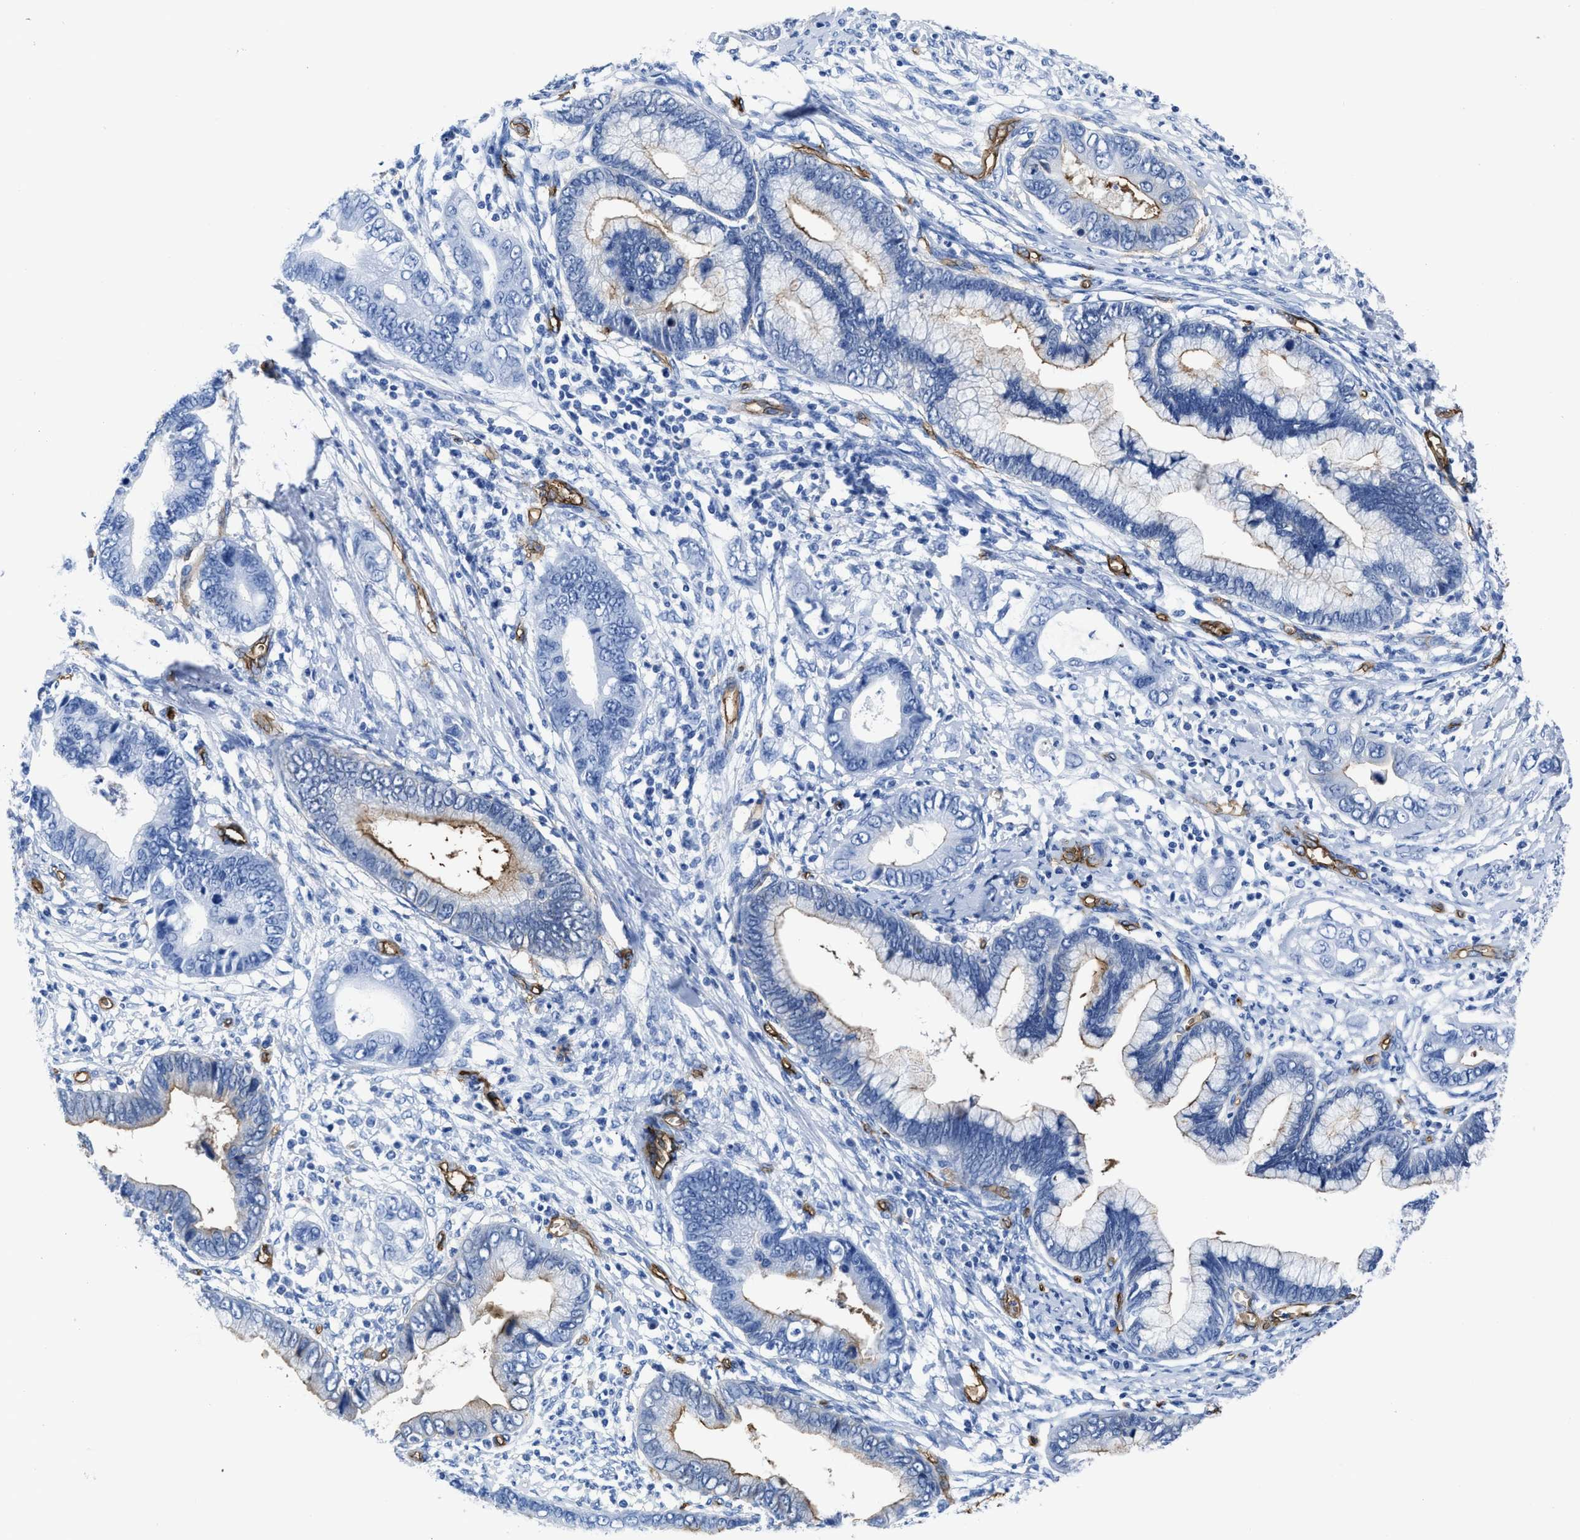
{"staining": {"intensity": "moderate", "quantity": "25%-75%", "location": "cytoplasmic/membranous"}, "tissue": "cervical cancer", "cell_type": "Tumor cells", "image_type": "cancer", "snomed": [{"axis": "morphology", "description": "Adenocarcinoma, NOS"}, {"axis": "topography", "description": "Cervix"}], "caption": "Tumor cells display medium levels of moderate cytoplasmic/membranous expression in about 25%-75% of cells in human cervical cancer (adenocarcinoma).", "gene": "AQP1", "patient": {"sex": "female", "age": 44}}